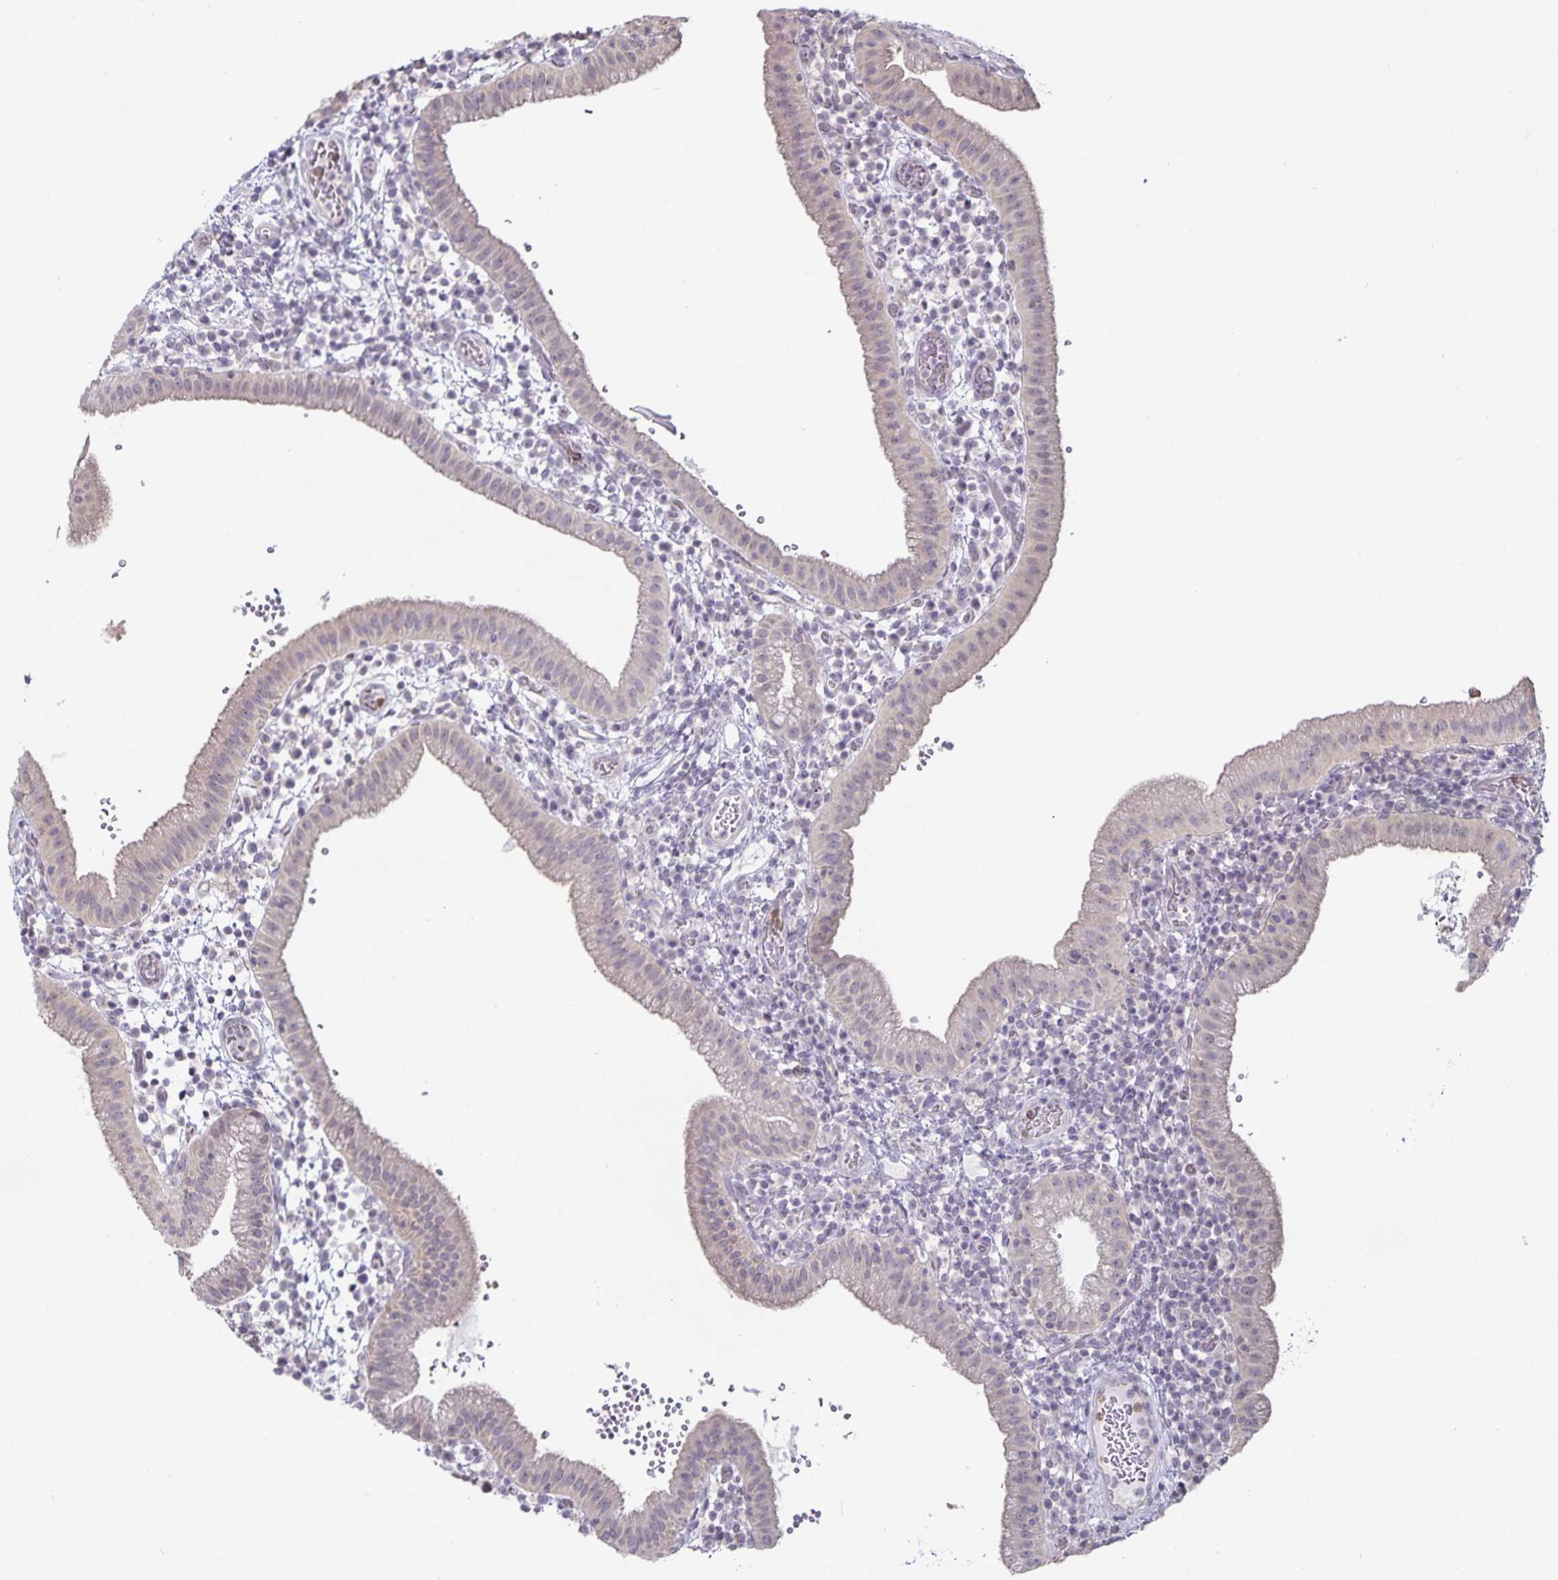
{"staining": {"intensity": "weak", "quantity": "25%-75%", "location": "cytoplasmic/membranous"}, "tissue": "gallbladder", "cell_type": "Glandular cells", "image_type": "normal", "snomed": [{"axis": "morphology", "description": "Normal tissue, NOS"}, {"axis": "topography", "description": "Gallbladder"}], "caption": "This is an image of IHC staining of normal gallbladder, which shows weak staining in the cytoplasmic/membranous of glandular cells.", "gene": "DNAH9", "patient": {"sex": "male", "age": 26}}